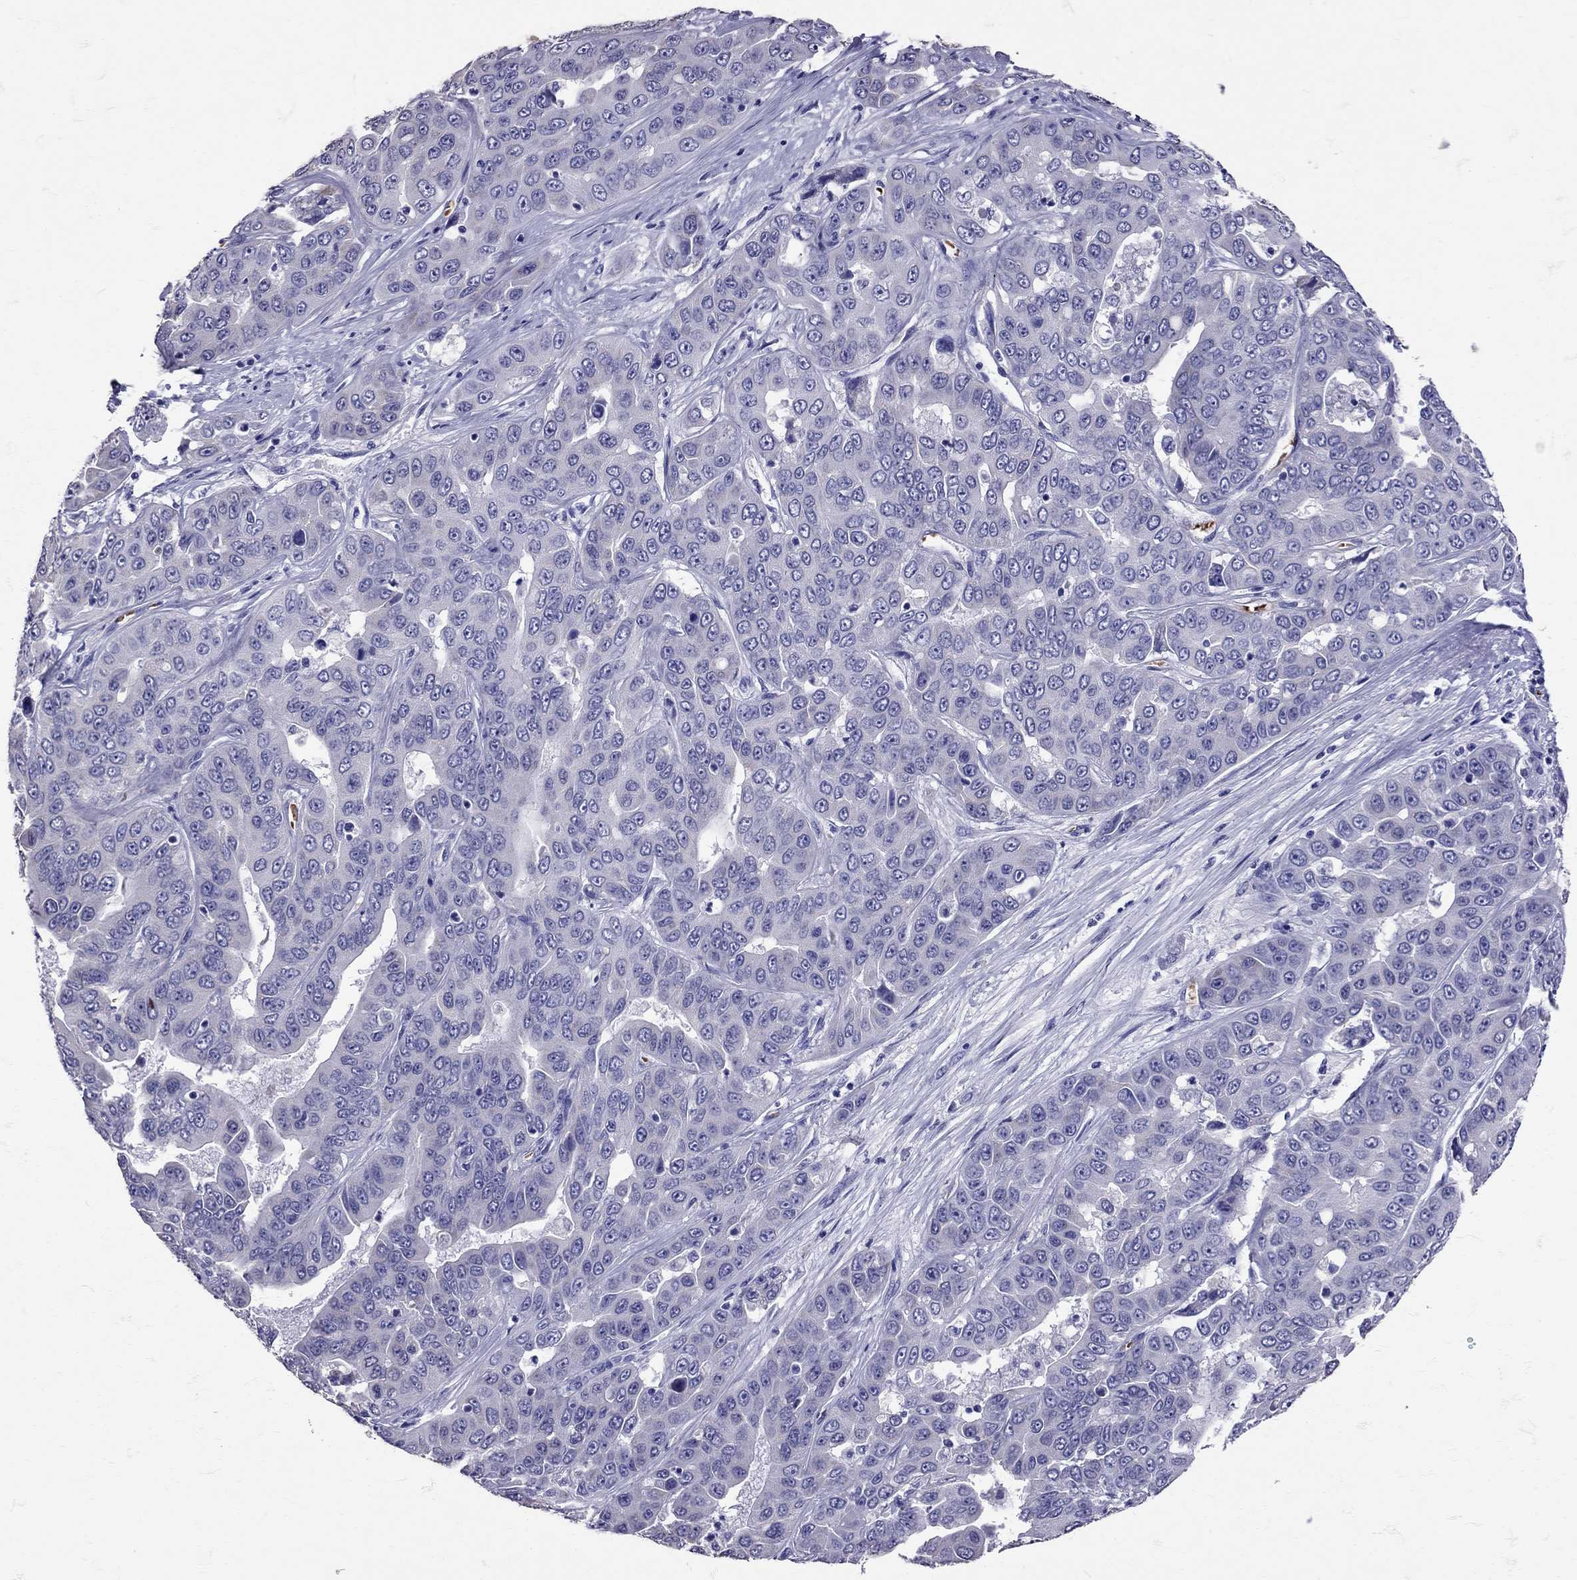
{"staining": {"intensity": "negative", "quantity": "none", "location": "none"}, "tissue": "liver cancer", "cell_type": "Tumor cells", "image_type": "cancer", "snomed": [{"axis": "morphology", "description": "Cholangiocarcinoma"}, {"axis": "topography", "description": "Liver"}], "caption": "There is no significant positivity in tumor cells of liver cancer.", "gene": "TBR1", "patient": {"sex": "female", "age": 52}}